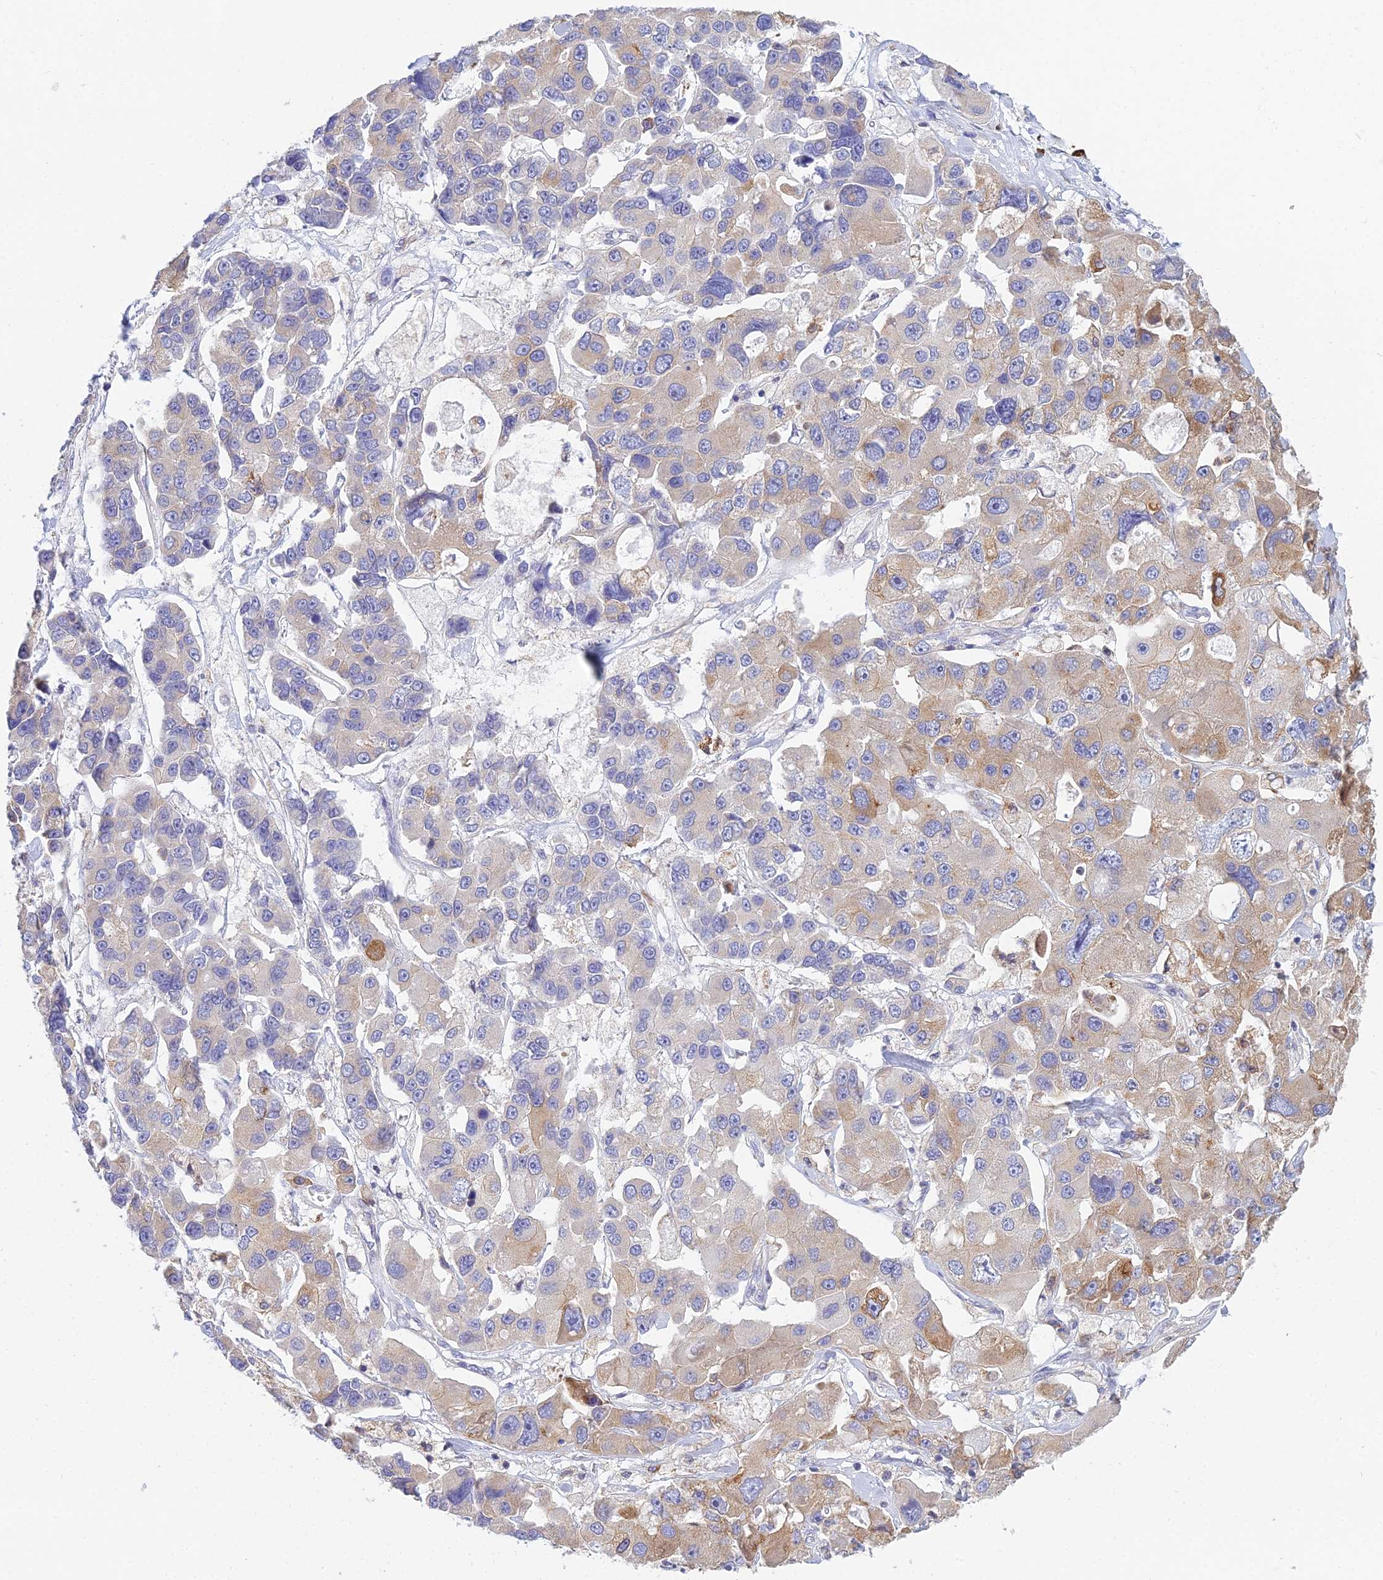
{"staining": {"intensity": "moderate", "quantity": "25%-75%", "location": "cytoplasmic/membranous"}, "tissue": "lung cancer", "cell_type": "Tumor cells", "image_type": "cancer", "snomed": [{"axis": "morphology", "description": "Adenocarcinoma, NOS"}, {"axis": "topography", "description": "Lung"}], "caption": "A histopathology image of human adenocarcinoma (lung) stained for a protein demonstrates moderate cytoplasmic/membranous brown staining in tumor cells.", "gene": "HM13", "patient": {"sex": "female", "age": 54}}